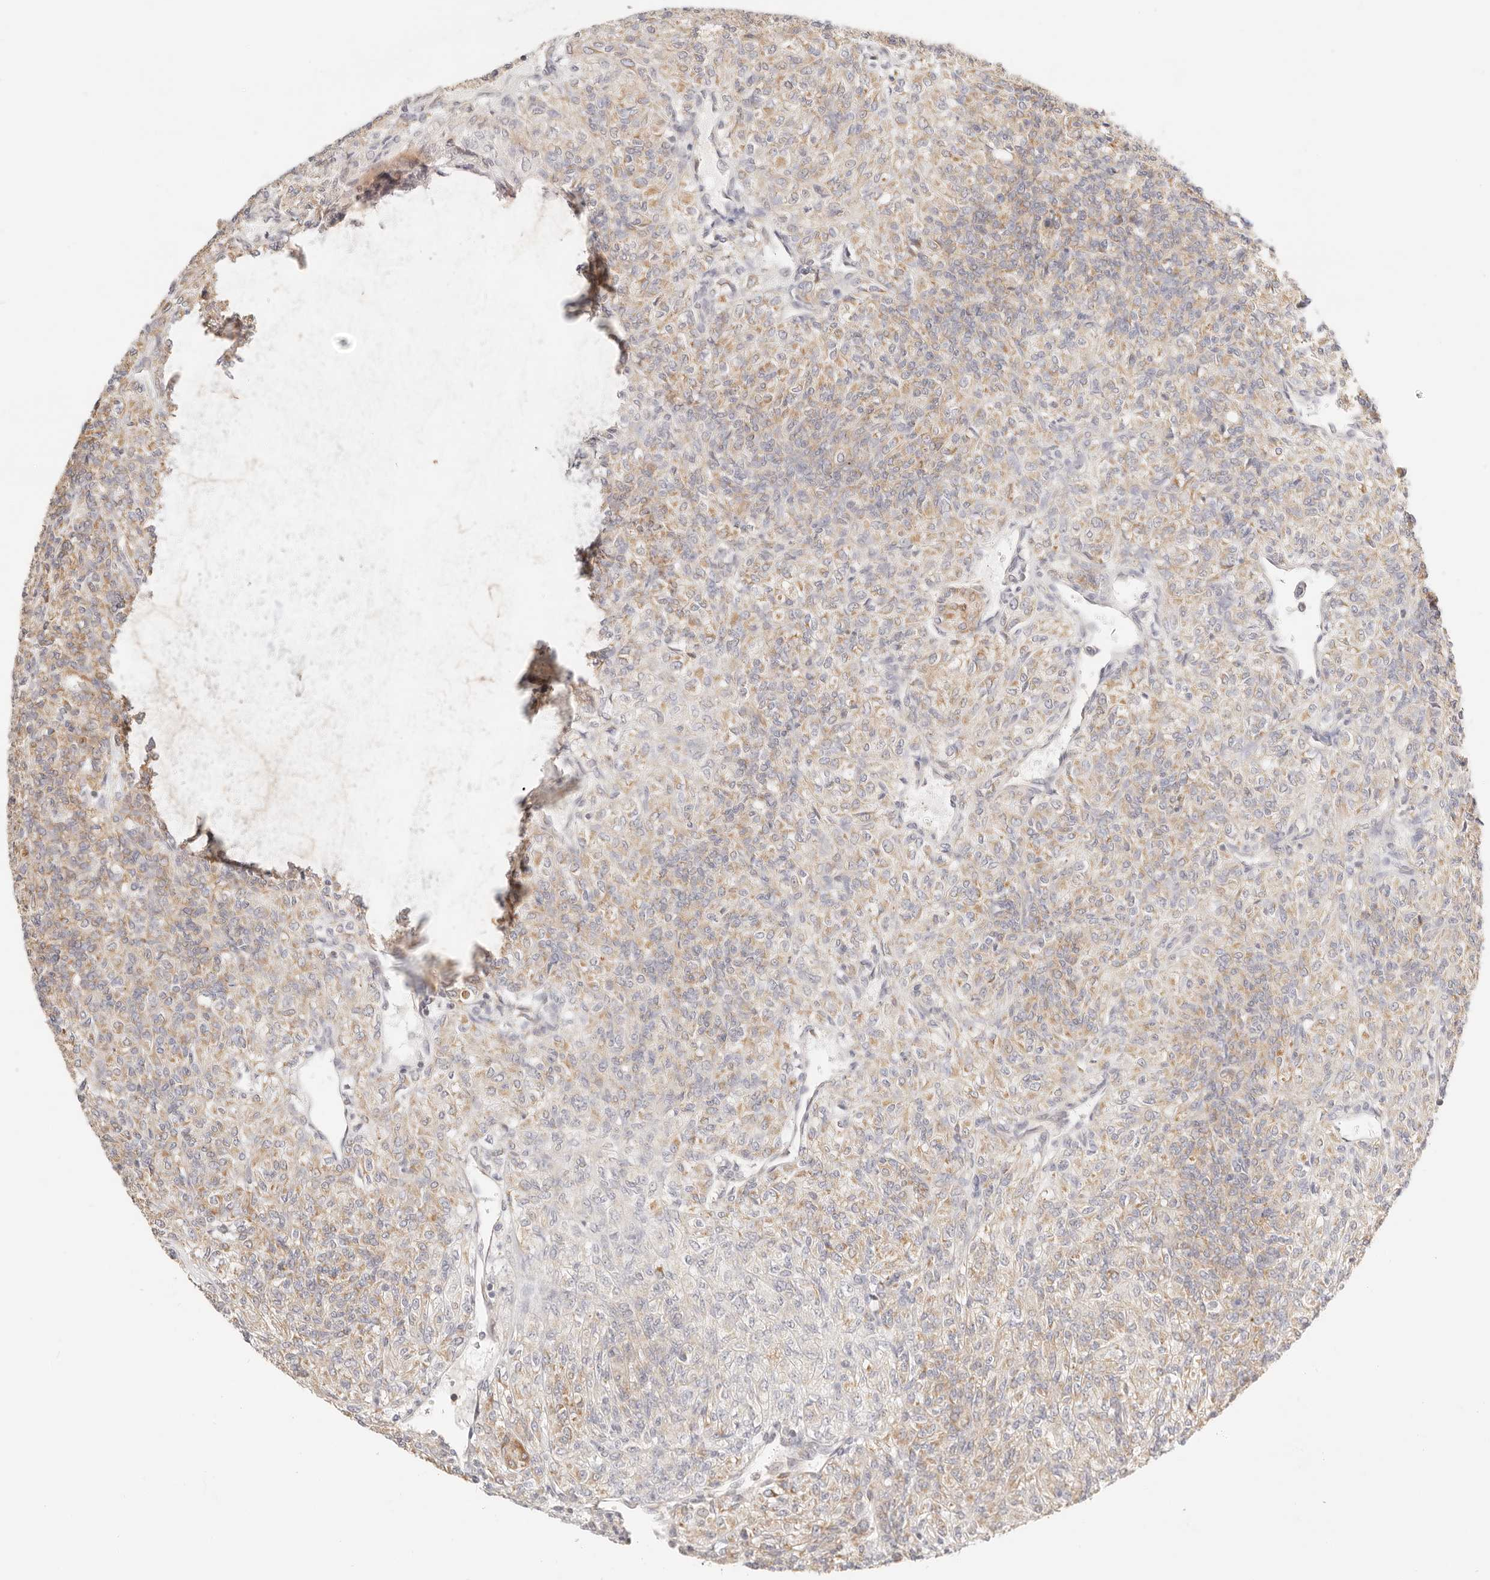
{"staining": {"intensity": "weak", "quantity": ">75%", "location": "cytoplasmic/membranous"}, "tissue": "renal cancer", "cell_type": "Tumor cells", "image_type": "cancer", "snomed": [{"axis": "morphology", "description": "Adenocarcinoma, NOS"}, {"axis": "topography", "description": "Kidney"}], "caption": "Brown immunohistochemical staining in human renal adenocarcinoma reveals weak cytoplasmic/membranous positivity in approximately >75% of tumor cells.", "gene": "ZC3H11A", "patient": {"sex": "male", "age": 77}}